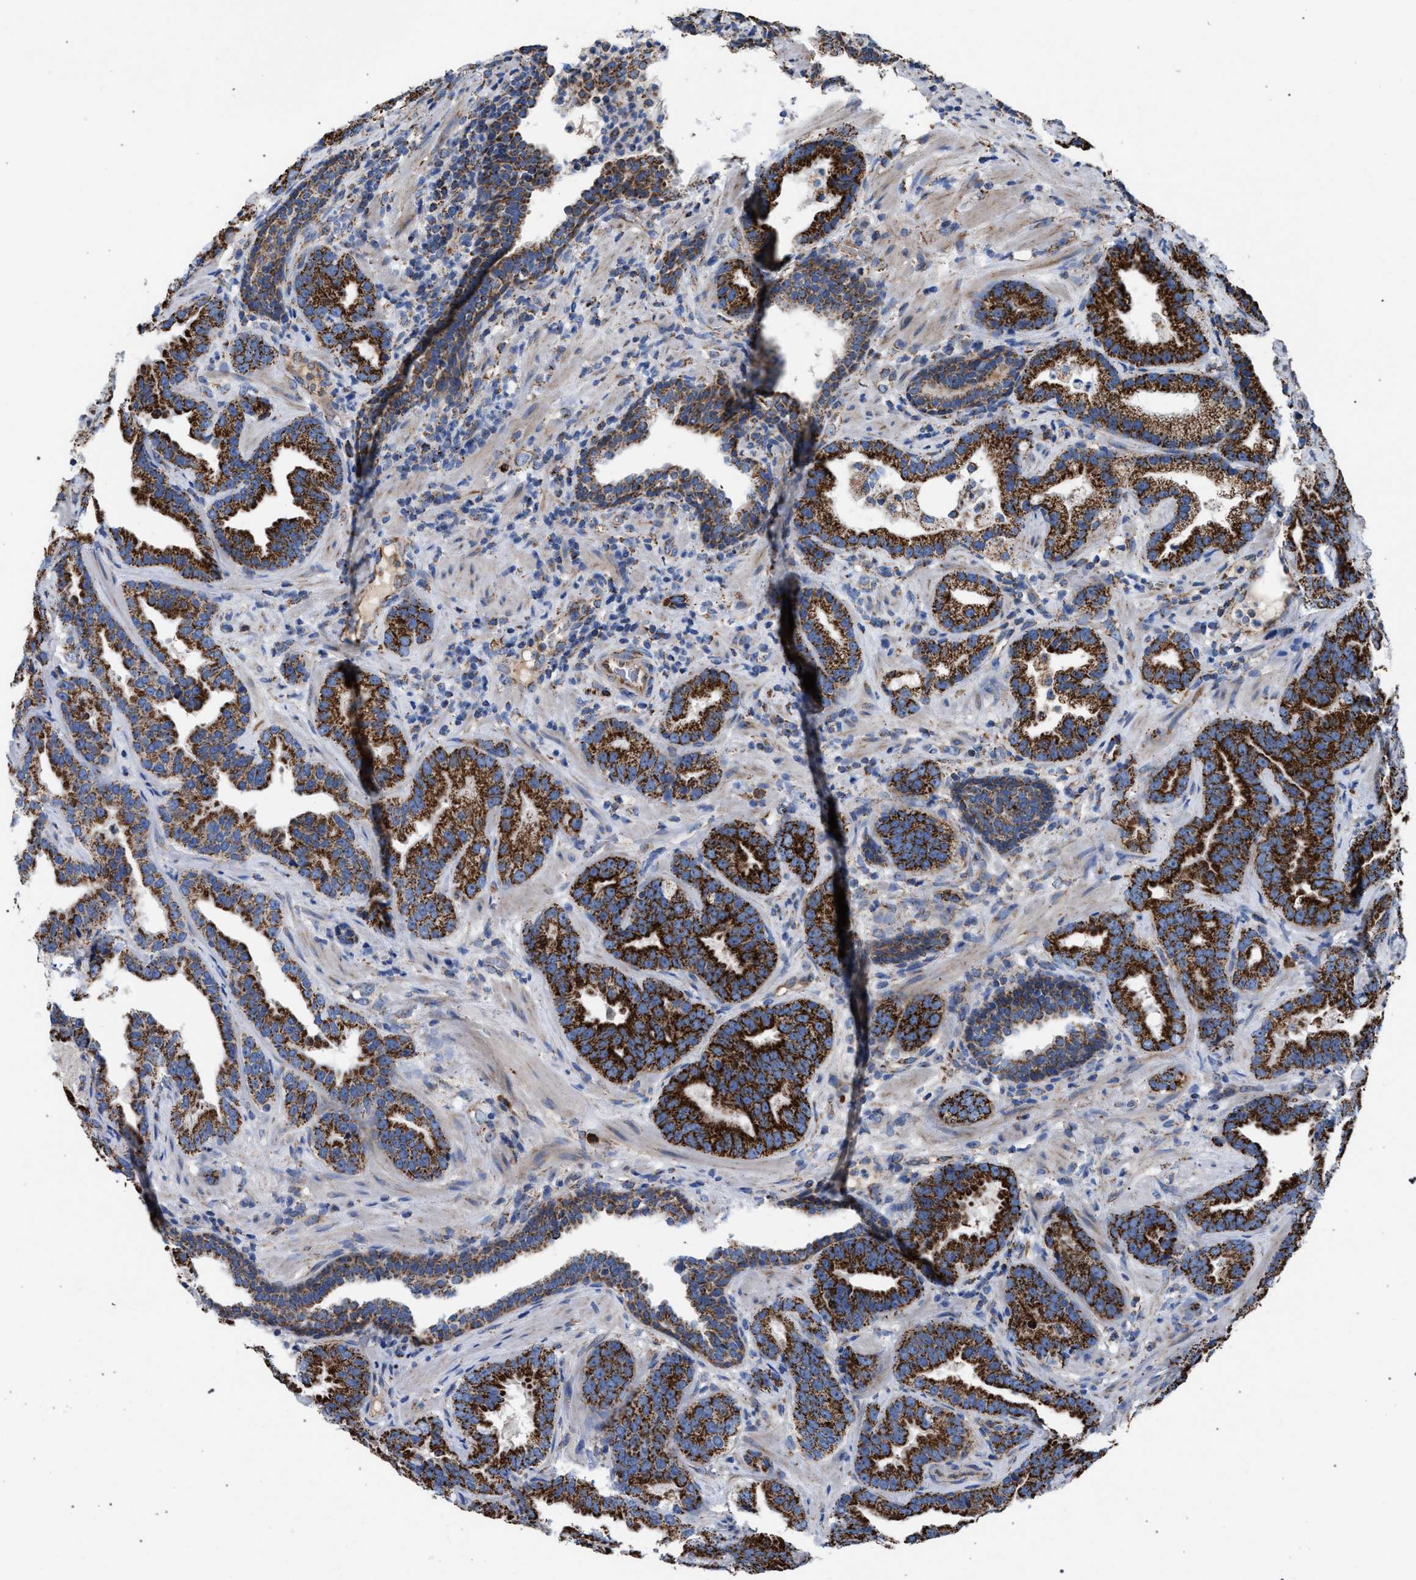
{"staining": {"intensity": "strong", "quantity": ">75%", "location": "cytoplasmic/membranous"}, "tissue": "prostate cancer", "cell_type": "Tumor cells", "image_type": "cancer", "snomed": [{"axis": "morphology", "description": "Adenocarcinoma, Low grade"}, {"axis": "topography", "description": "Prostate"}], "caption": "Prostate adenocarcinoma (low-grade) stained for a protein demonstrates strong cytoplasmic/membranous positivity in tumor cells.", "gene": "VPS13A", "patient": {"sex": "male", "age": 59}}